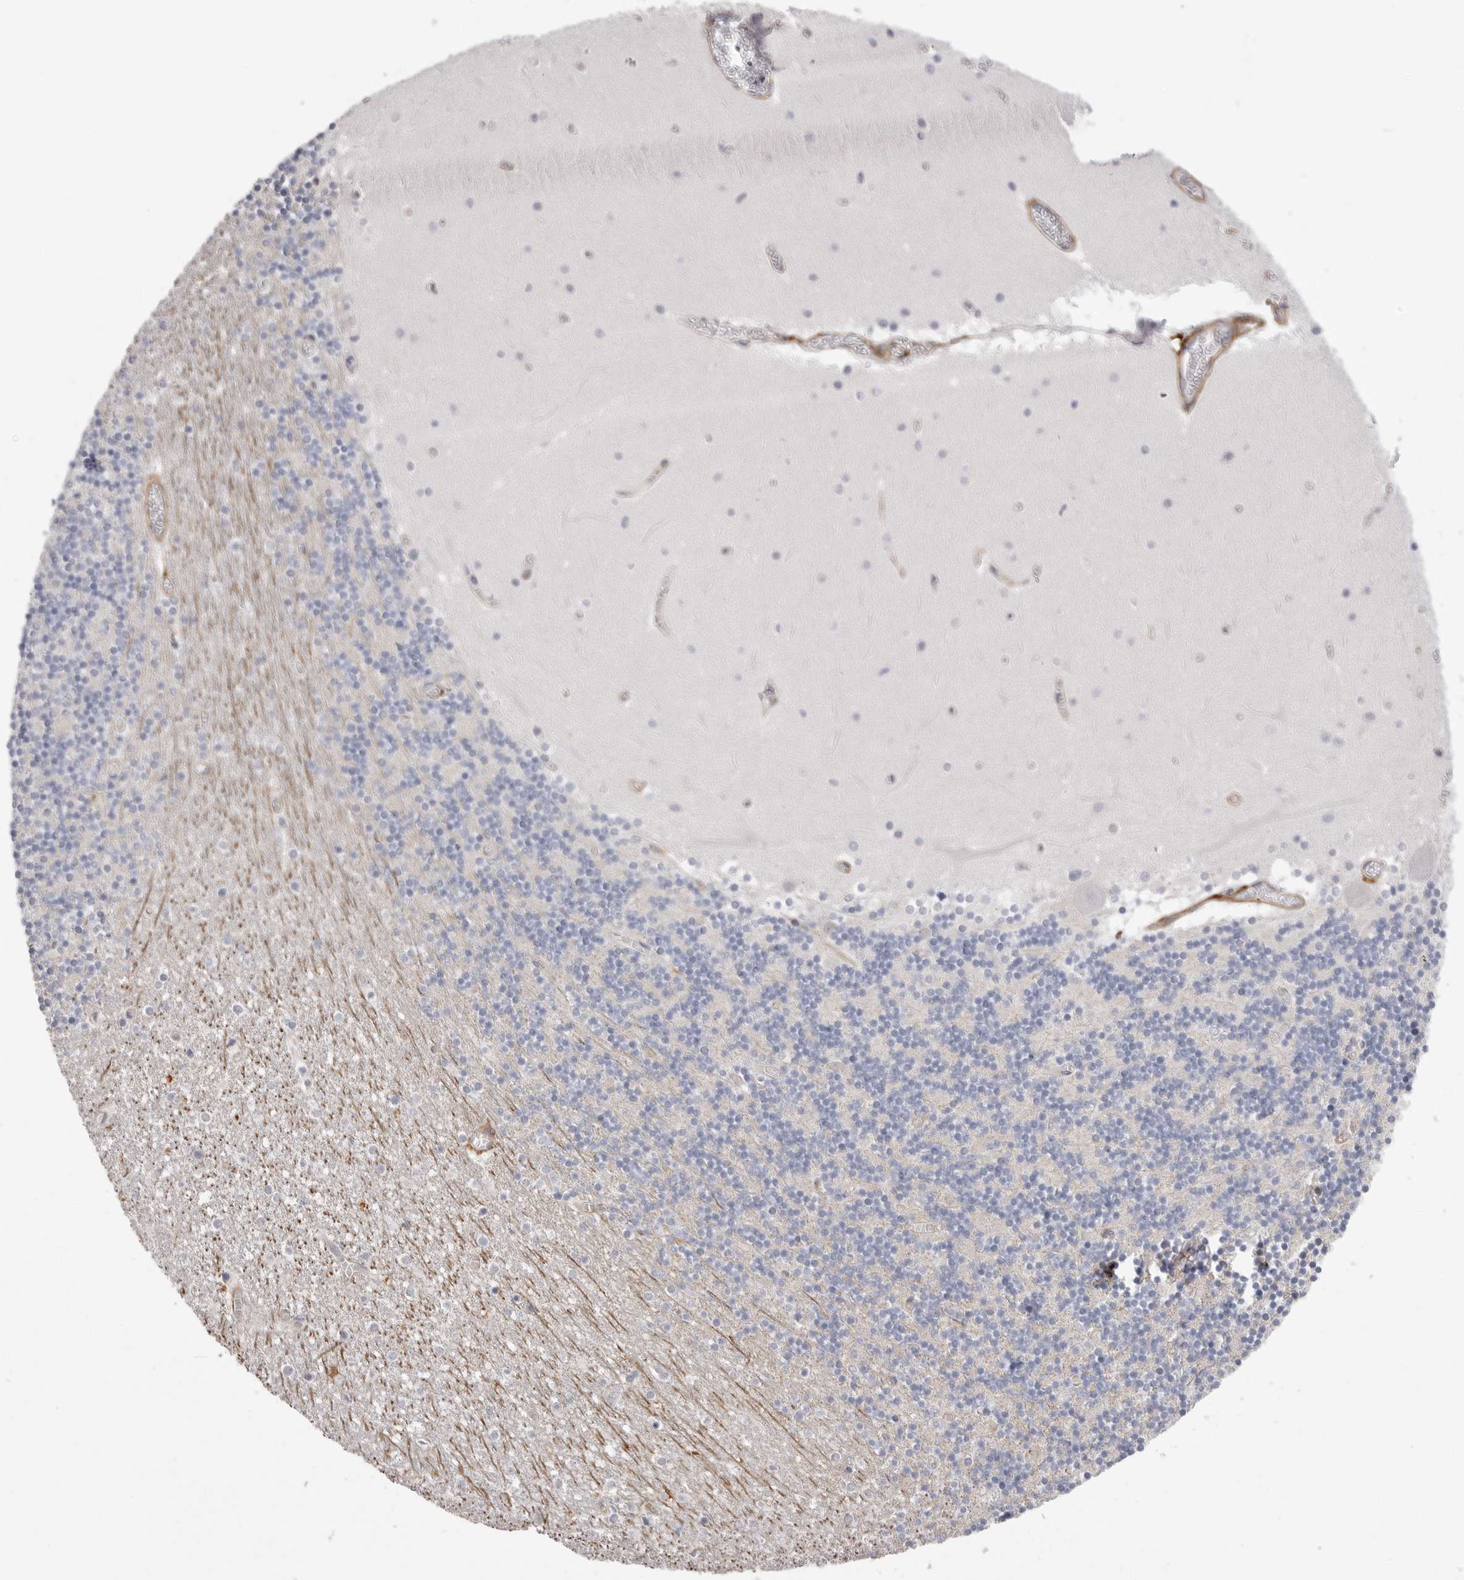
{"staining": {"intensity": "negative", "quantity": "none", "location": "none"}, "tissue": "cerebellum", "cell_type": "Cells in granular layer", "image_type": "normal", "snomed": [{"axis": "morphology", "description": "Normal tissue, NOS"}, {"axis": "topography", "description": "Cerebellum"}], "caption": "IHC photomicrograph of normal human cerebellum stained for a protein (brown), which displays no positivity in cells in granular layer.", "gene": "AKAP12", "patient": {"sex": "female", "age": 28}}